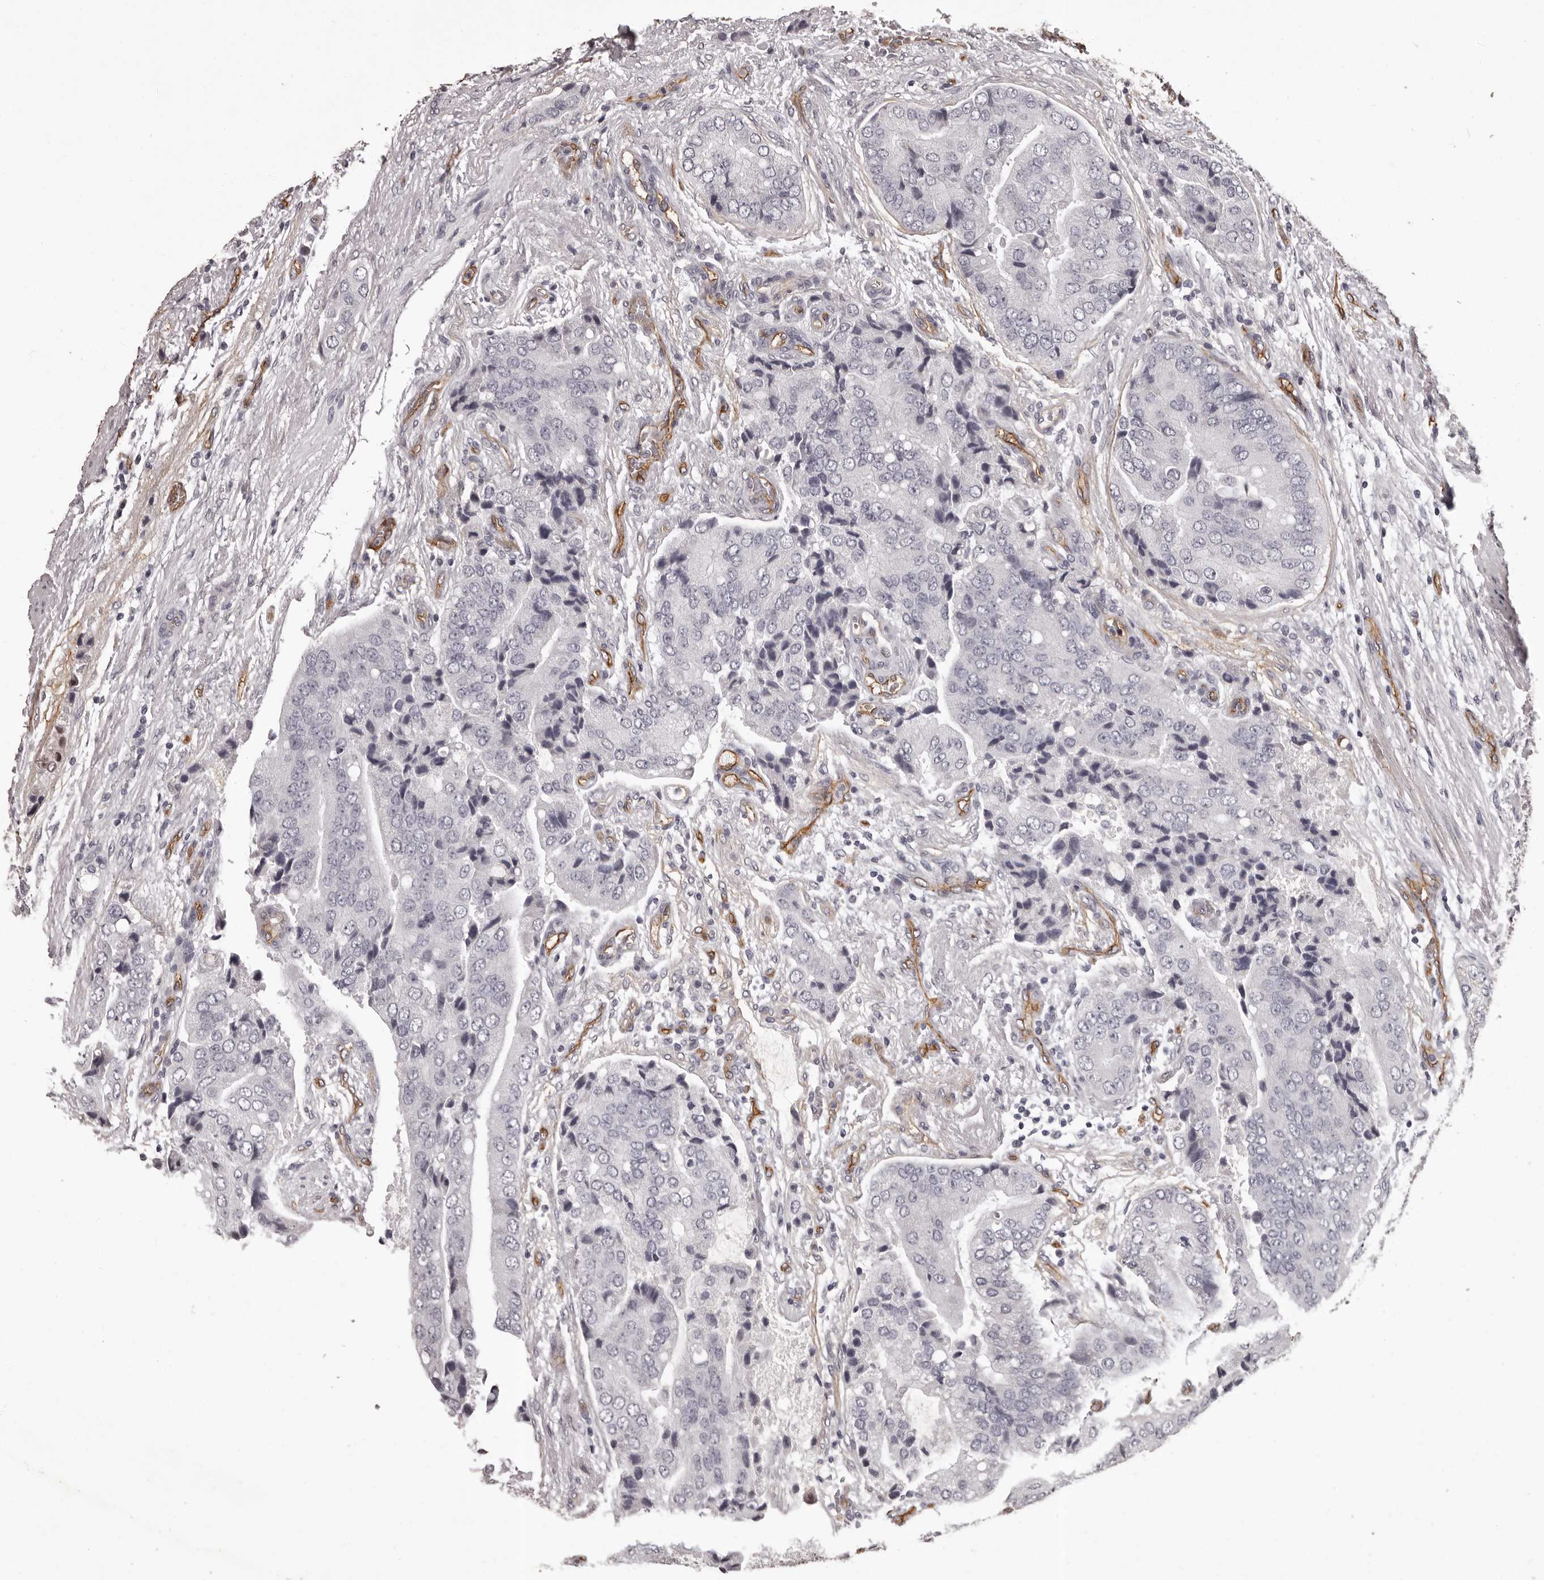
{"staining": {"intensity": "negative", "quantity": "none", "location": "none"}, "tissue": "prostate cancer", "cell_type": "Tumor cells", "image_type": "cancer", "snomed": [{"axis": "morphology", "description": "Adenocarcinoma, High grade"}, {"axis": "topography", "description": "Prostate"}], "caption": "High magnification brightfield microscopy of prostate cancer (high-grade adenocarcinoma) stained with DAB (3,3'-diaminobenzidine) (brown) and counterstained with hematoxylin (blue): tumor cells show no significant expression.", "gene": "GPR78", "patient": {"sex": "male", "age": 70}}